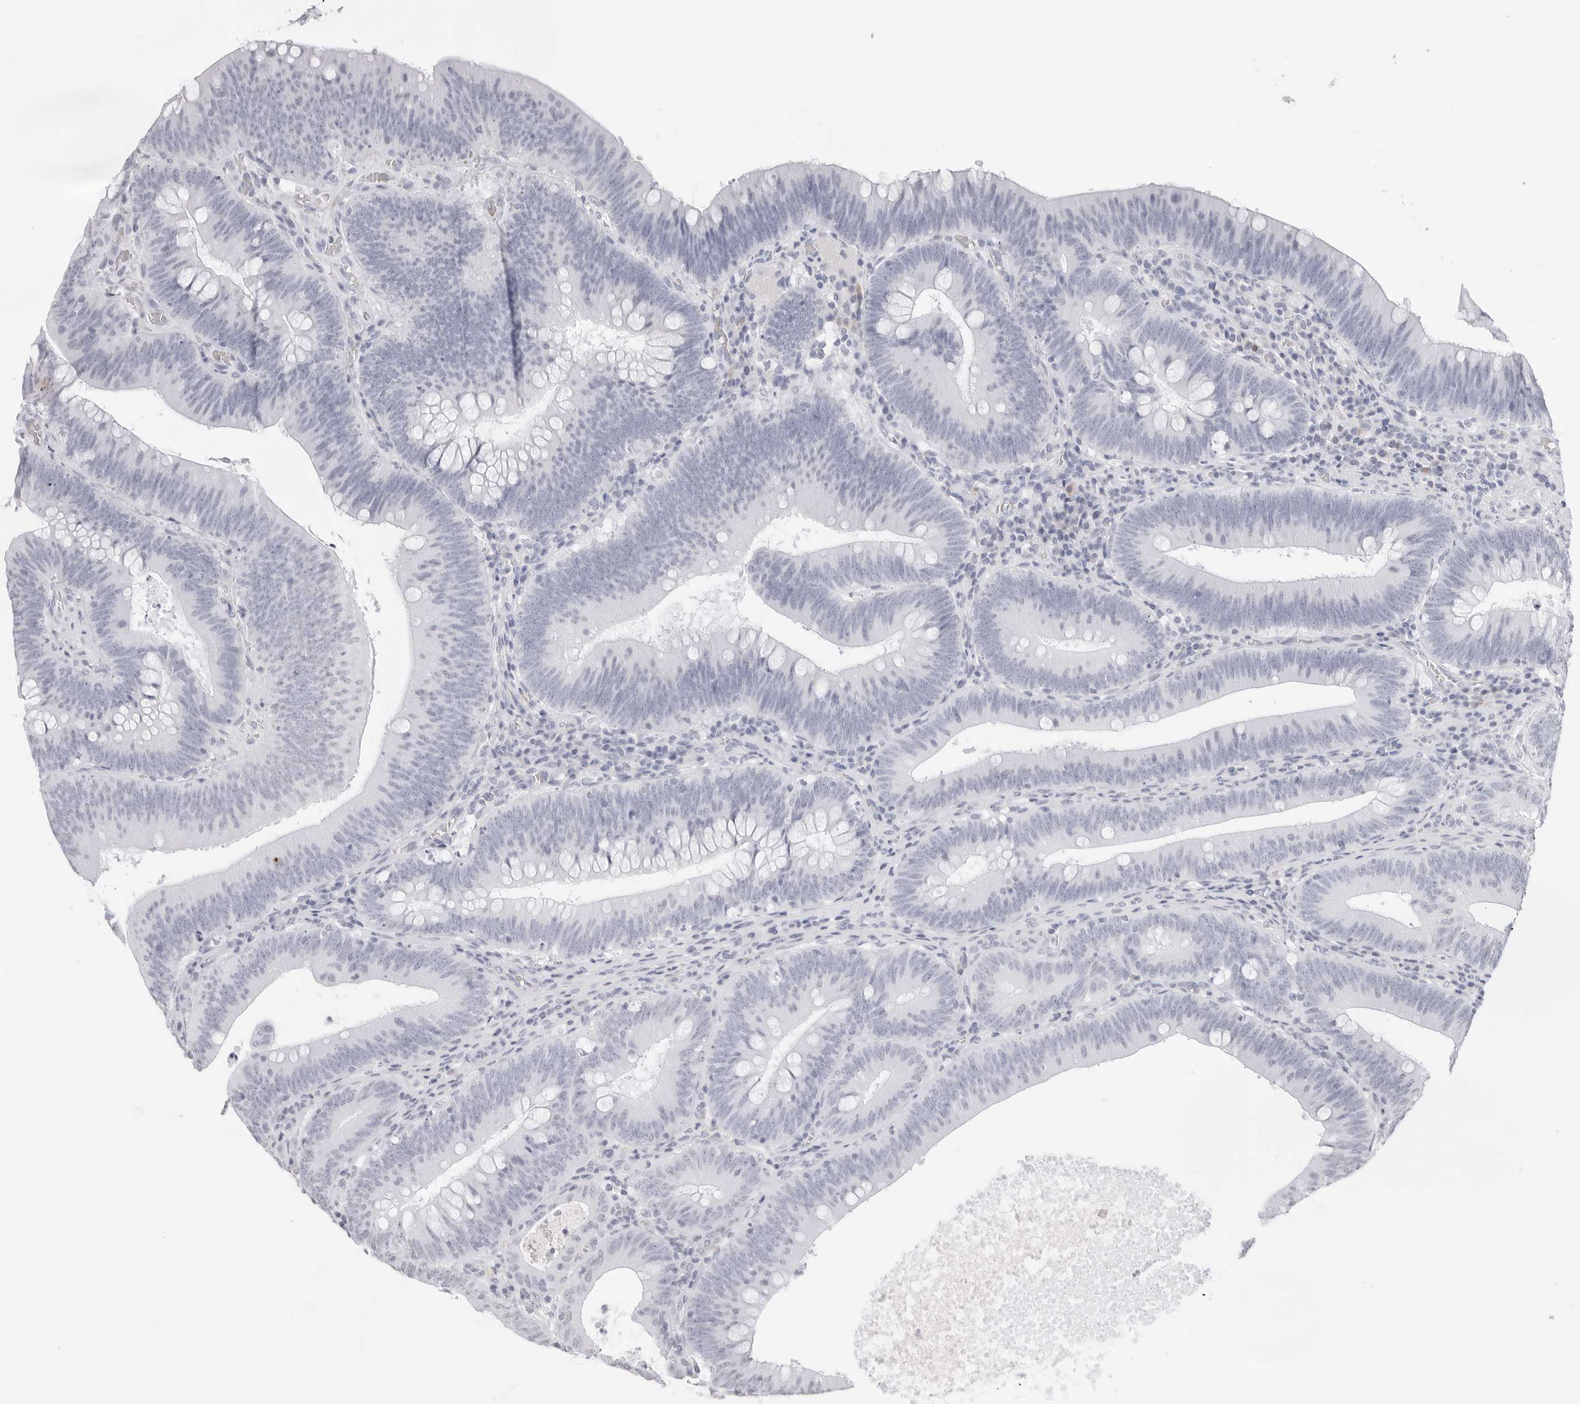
{"staining": {"intensity": "negative", "quantity": "none", "location": "none"}, "tissue": "colorectal cancer", "cell_type": "Tumor cells", "image_type": "cancer", "snomed": [{"axis": "morphology", "description": "Normal tissue, NOS"}, {"axis": "topography", "description": "Colon"}], "caption": "Colorectal cancer was stained to show a protein in brown. There is no significant positivity in tumor cells.", "gene": "CST5", "patient": {"sex": "female", "age": 82}}